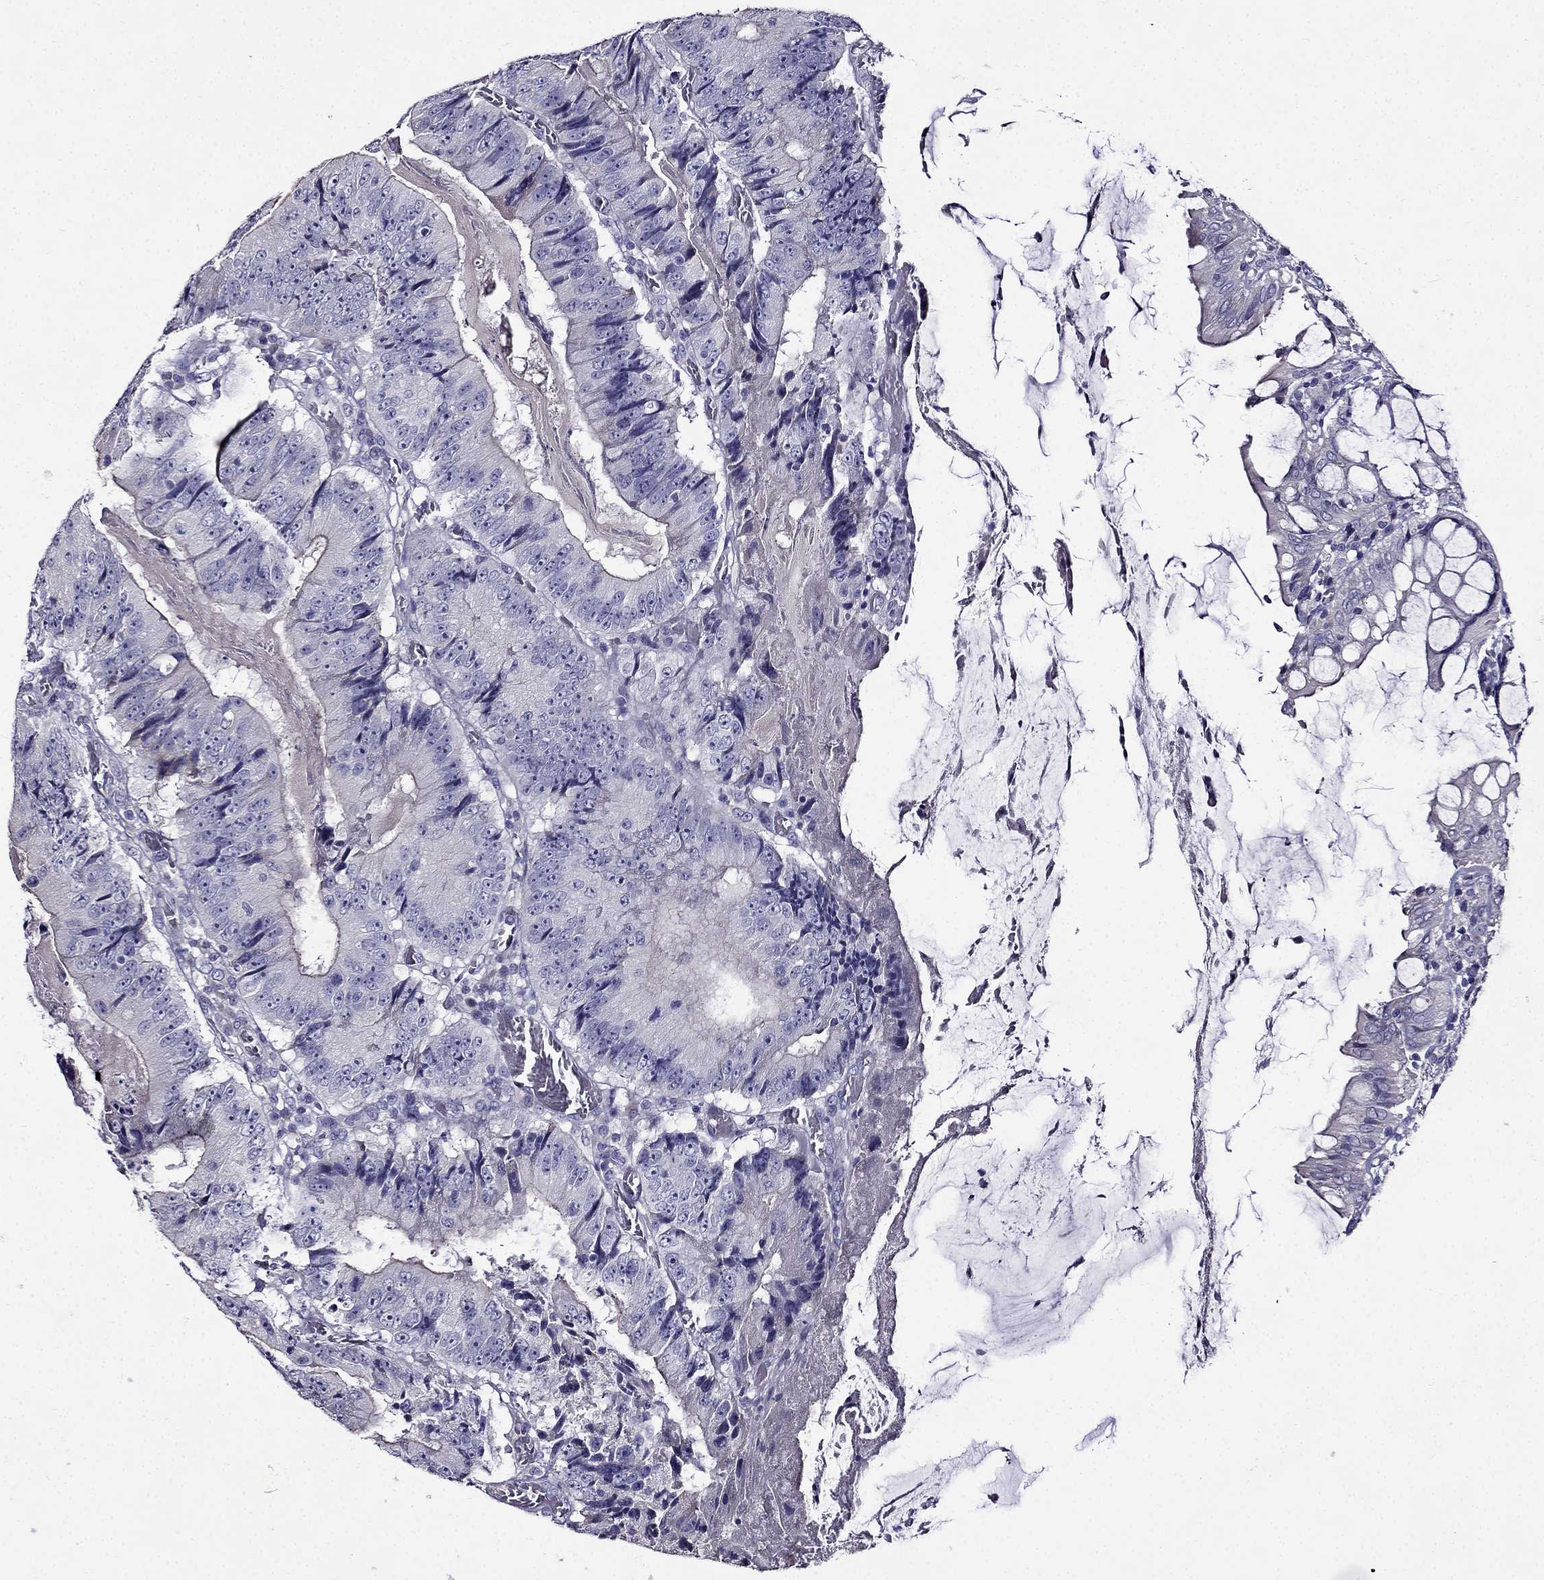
{"staining": {"intensity": "negative", "quantity": "none", "location": "none"}, "tissue": "colorectal cancer", "cell_type": "Tumor cells", "image_type": "cancer", "snomed": [{"axis": "morphology", "description": "Adenocarcinoma, NOS"}, {"axis": "topography", "description": "Colon"}], "caption": "Immunohistochemistry image of human colorectal adenocarcinoma stained for a protein (brown), which displays no positivity in tumor cells.", "gene": "TMEM266", "patient": {"sex": "female", "age": 86}}